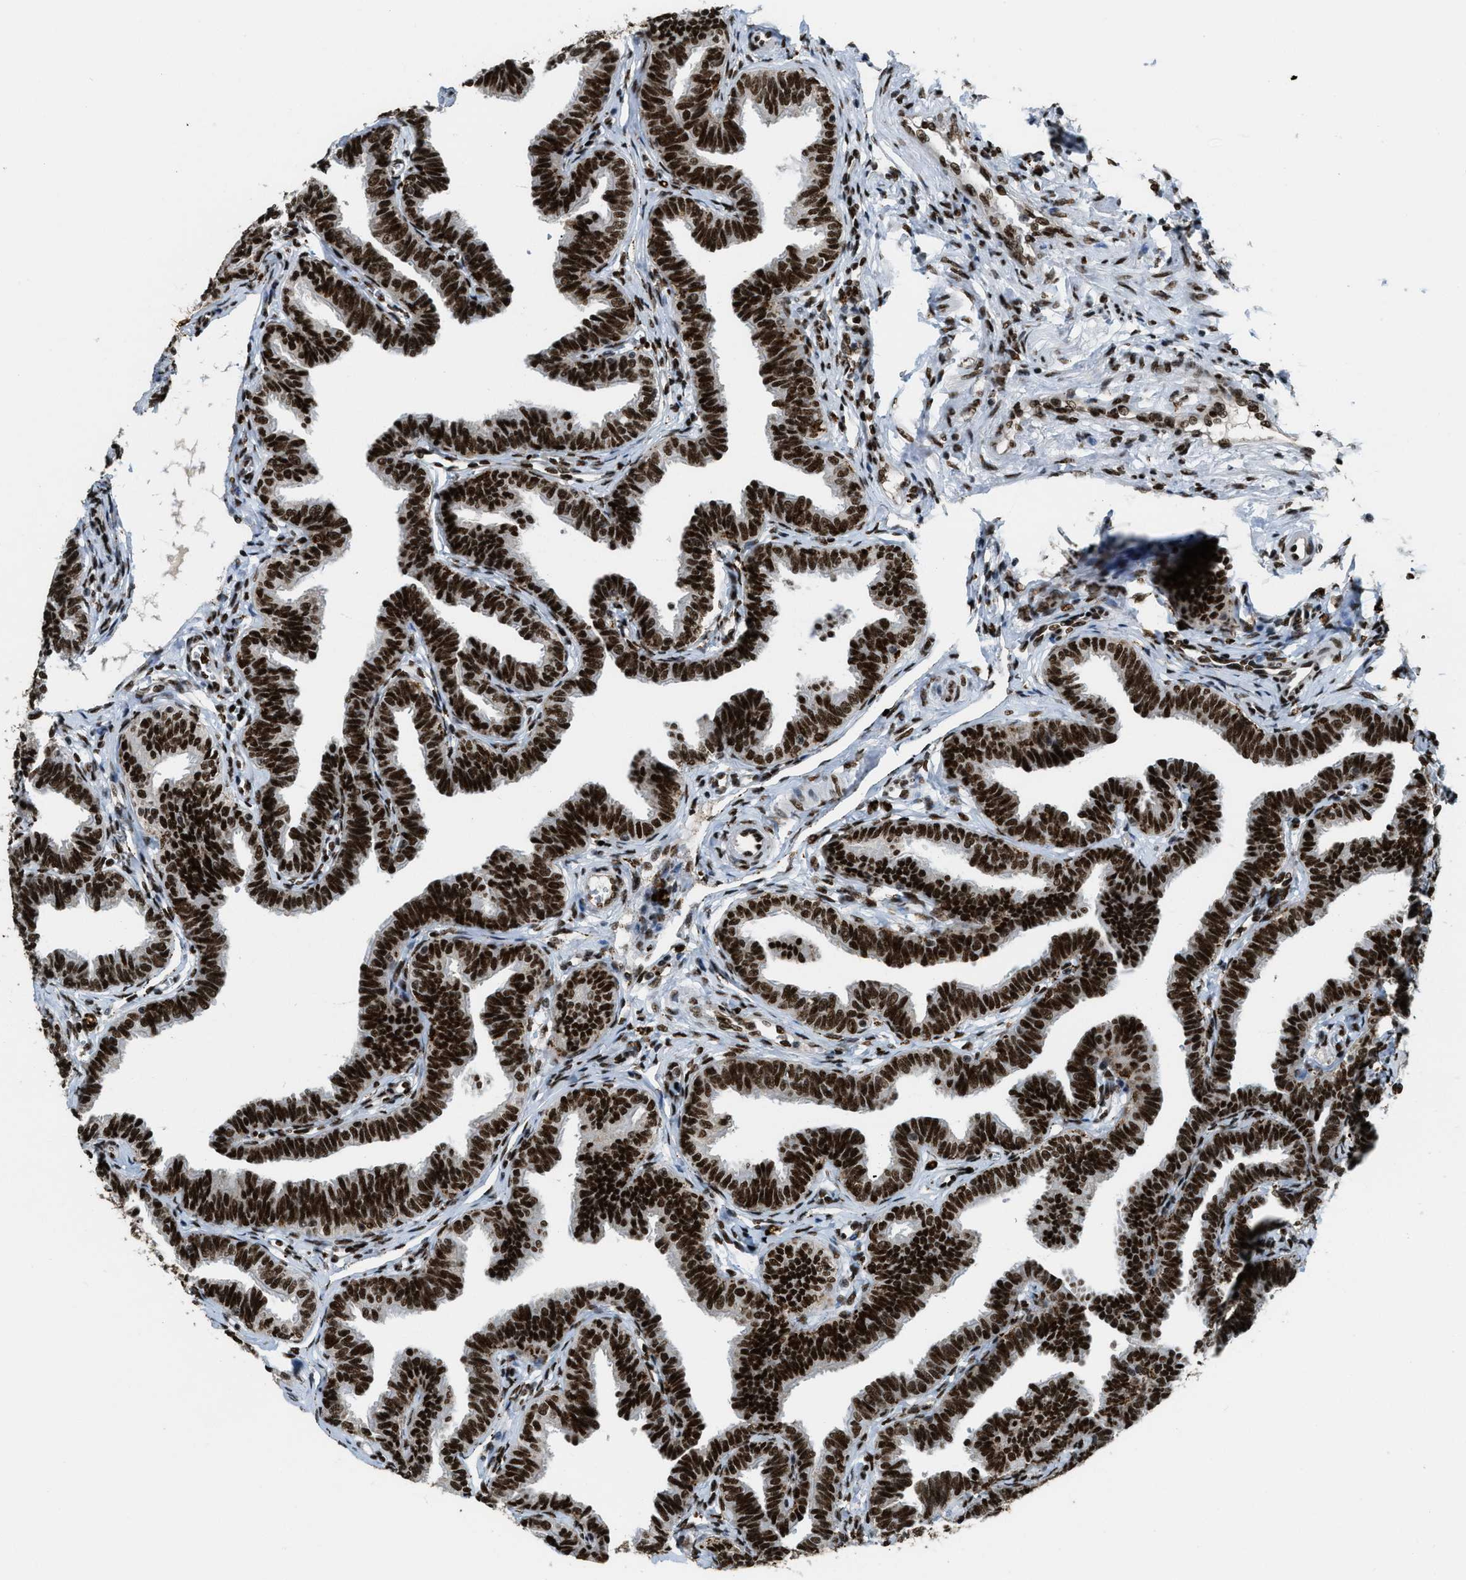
{"staining": {"intensity": "strong", "quantity": ">75%", "location": "nuclear"}, "tissue": "fallopian tube", "cell_type": "Glandular cells", "image_type": "normal", "snomed": [{"axis": "morphology", "description": "Normal tissue, NOS"}, {"axis": "topography", "description": "Fallopian tube"}, {"axis": "topography", "description": "Ovary"}], "caption": "Immunohistochemistry (IHC) staining of unremarkable fallopian tube, which reveals high levels of strong nuclear expression in about >75% of glandular cells indicating strong nuclear protein staining. The staining was performed using DAB (3,3'-diaminobenzidine) (brown) for protein detection and nuclei were counterstained in hematoxylin (blue).", "gene": "NUMA1", "patient": {"sex": "female", "age": 23}}